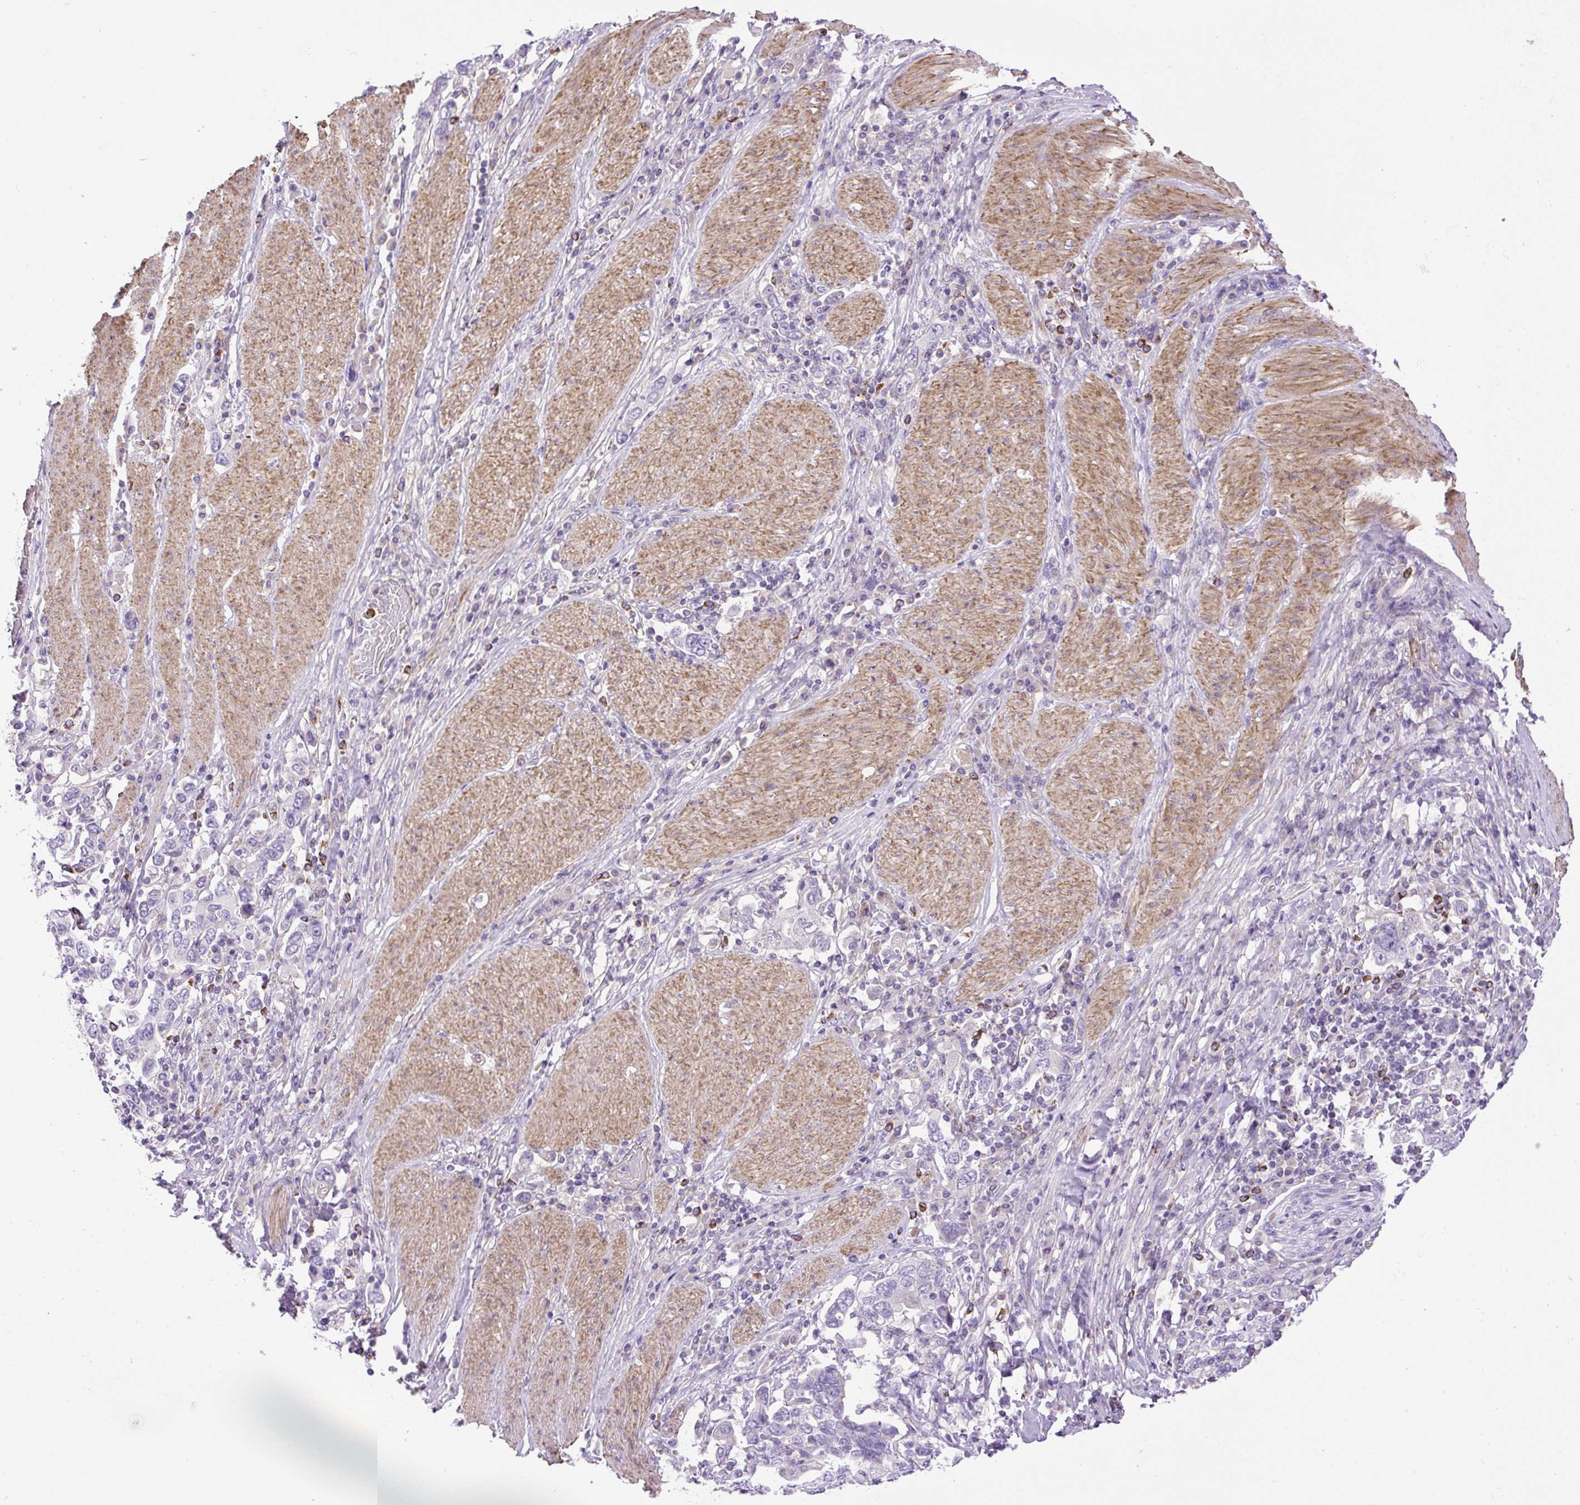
{"staining": {"intensity": "negative", "quantity": "none", "location": "none"}, "tissue": "stomach cancer", "cell_type": "Tumor cells", "image_type": "cancer", "snomed": [{"axis": "morphology", "description": "Adenocarcinoma, NOS"}, {"axis": "topography", "description": "Stomach, upper"}, {"axis": "topography", "description": "Stomach"}], "caption": "Immunohistochemistry (IHC) photomicrograph of neoplastic tissue: human stomach cancer stained with DAB (3,3'-diaminobenzidine) demonstrates no significant protein positivity in tumor cells.", "gene": "VWA7", "patient": {"sex": "male", "age": 62}}